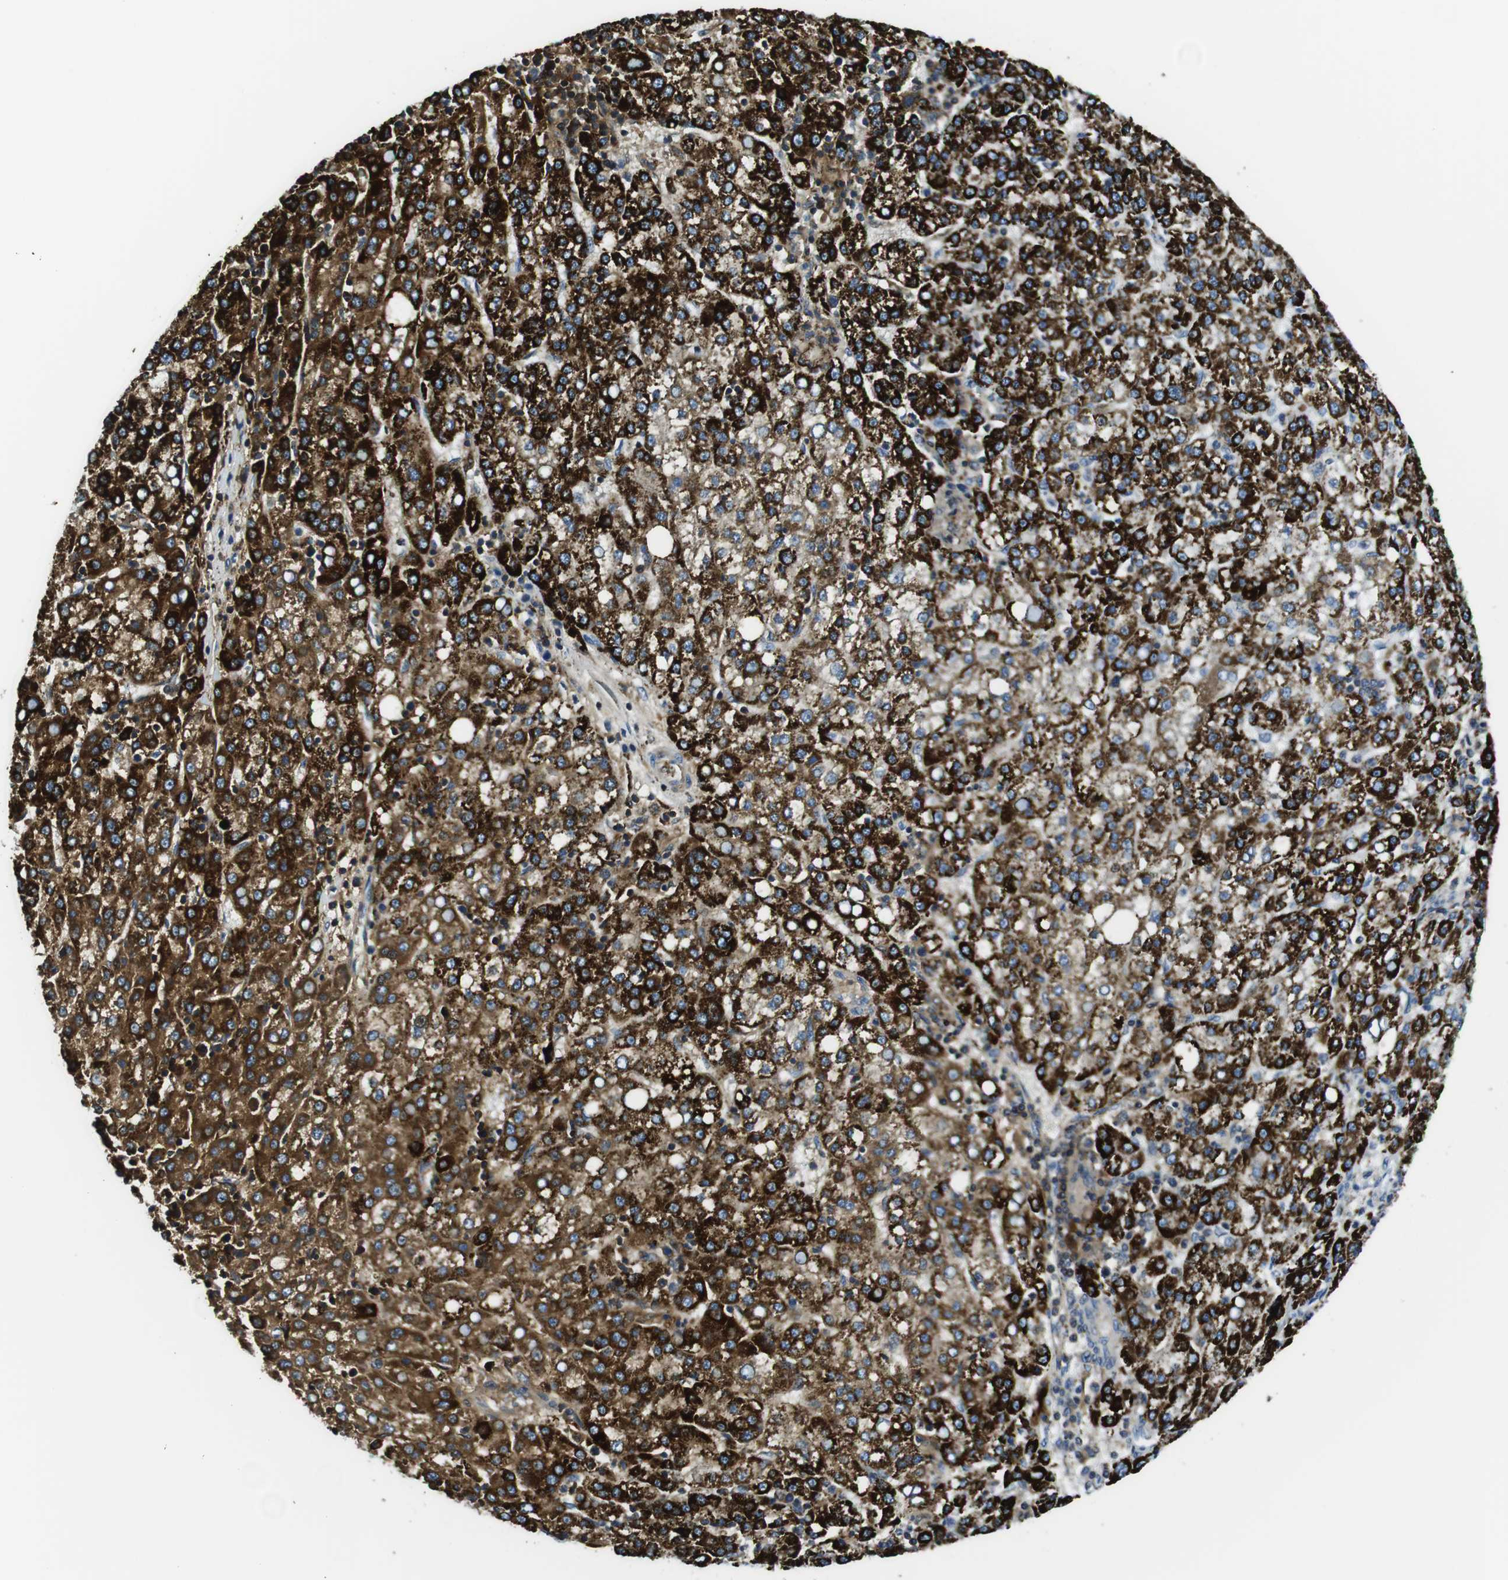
{"staining": {"intensity": "strong", "quantity": ">75%", "location": "cytoplasmic/membranous"}, "tissue": "liver cancer", "cell_type": "Tumor cells", "image_type": "cancer", "snomed": [{"axis": "morphology", "description": "Carcinoma, Hepatocellular, NOS"}, {"axis": "topography", "description": "Liver"}], "caption": "DAB (3,3'-diaminobenzidine) immunohistochemical staining of liver cancer (hepatocellular carcinoma) reveals strong cytoplasmic/membranous protein staining in about >75% of tumor cells. The protein is stained brown, and the nuclei are stained in blue (DAB IHC with brightfield microscopy, high magnification).", "gene": "KCNE3", "patient": {"sex": "female", "age": 58}}